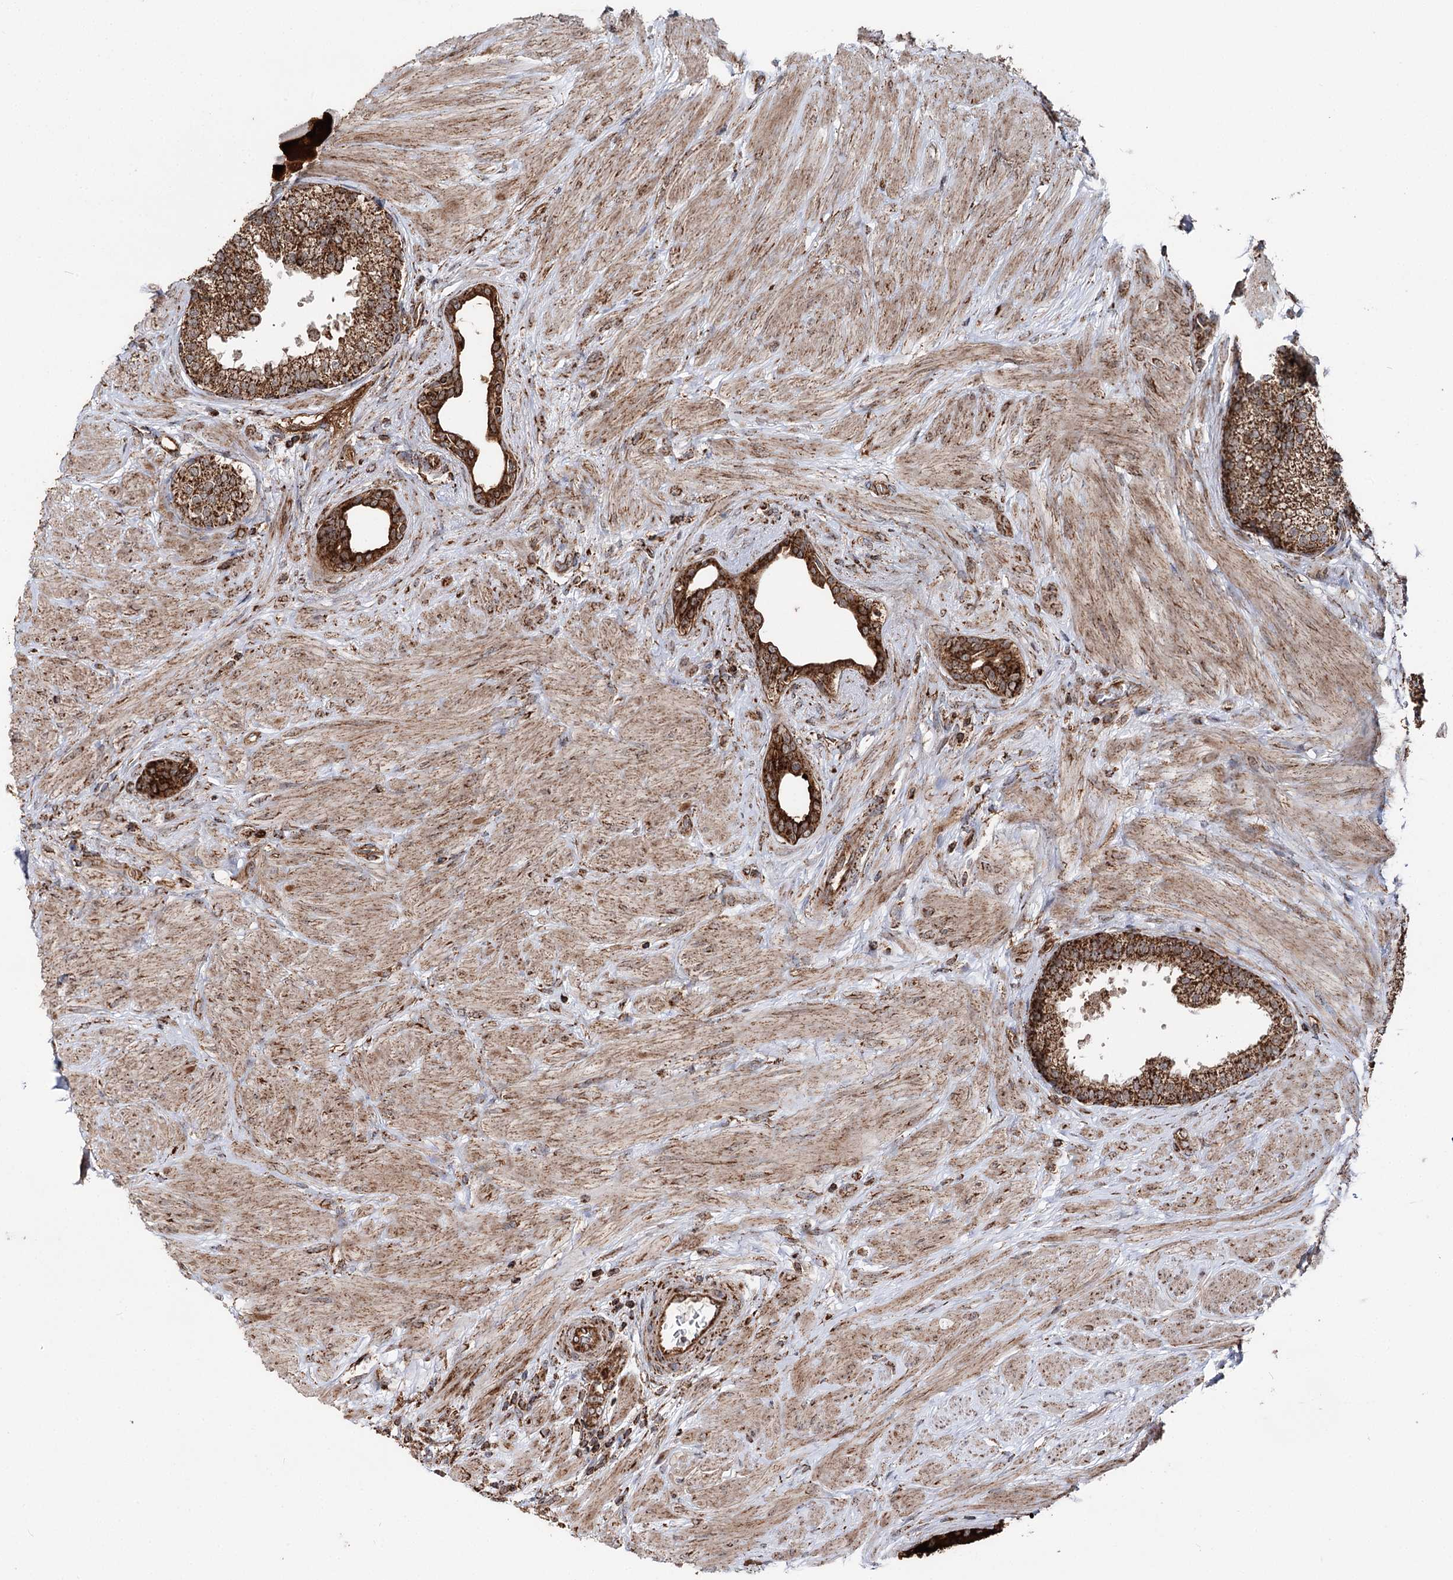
{"staining": {"intensity": "strong", "quantity": ">75%", "location": "cytoplasmic/membranous"}, "tissue": "prostate", "cell_type": "Glandular cells", "image_type": "normal", "snomed": [{"axis": "morphology", "description": "Normal tissue, NOS"}, {"axis": "topography", "description": "Prostate"}], "caption": "Unremarkable prostate reveals strong cytoplasmic/membranous staining in about >75% of glandular cells.", "gene": "FGFR1OP2", "patient": {"sex": "male", "age": 48}}